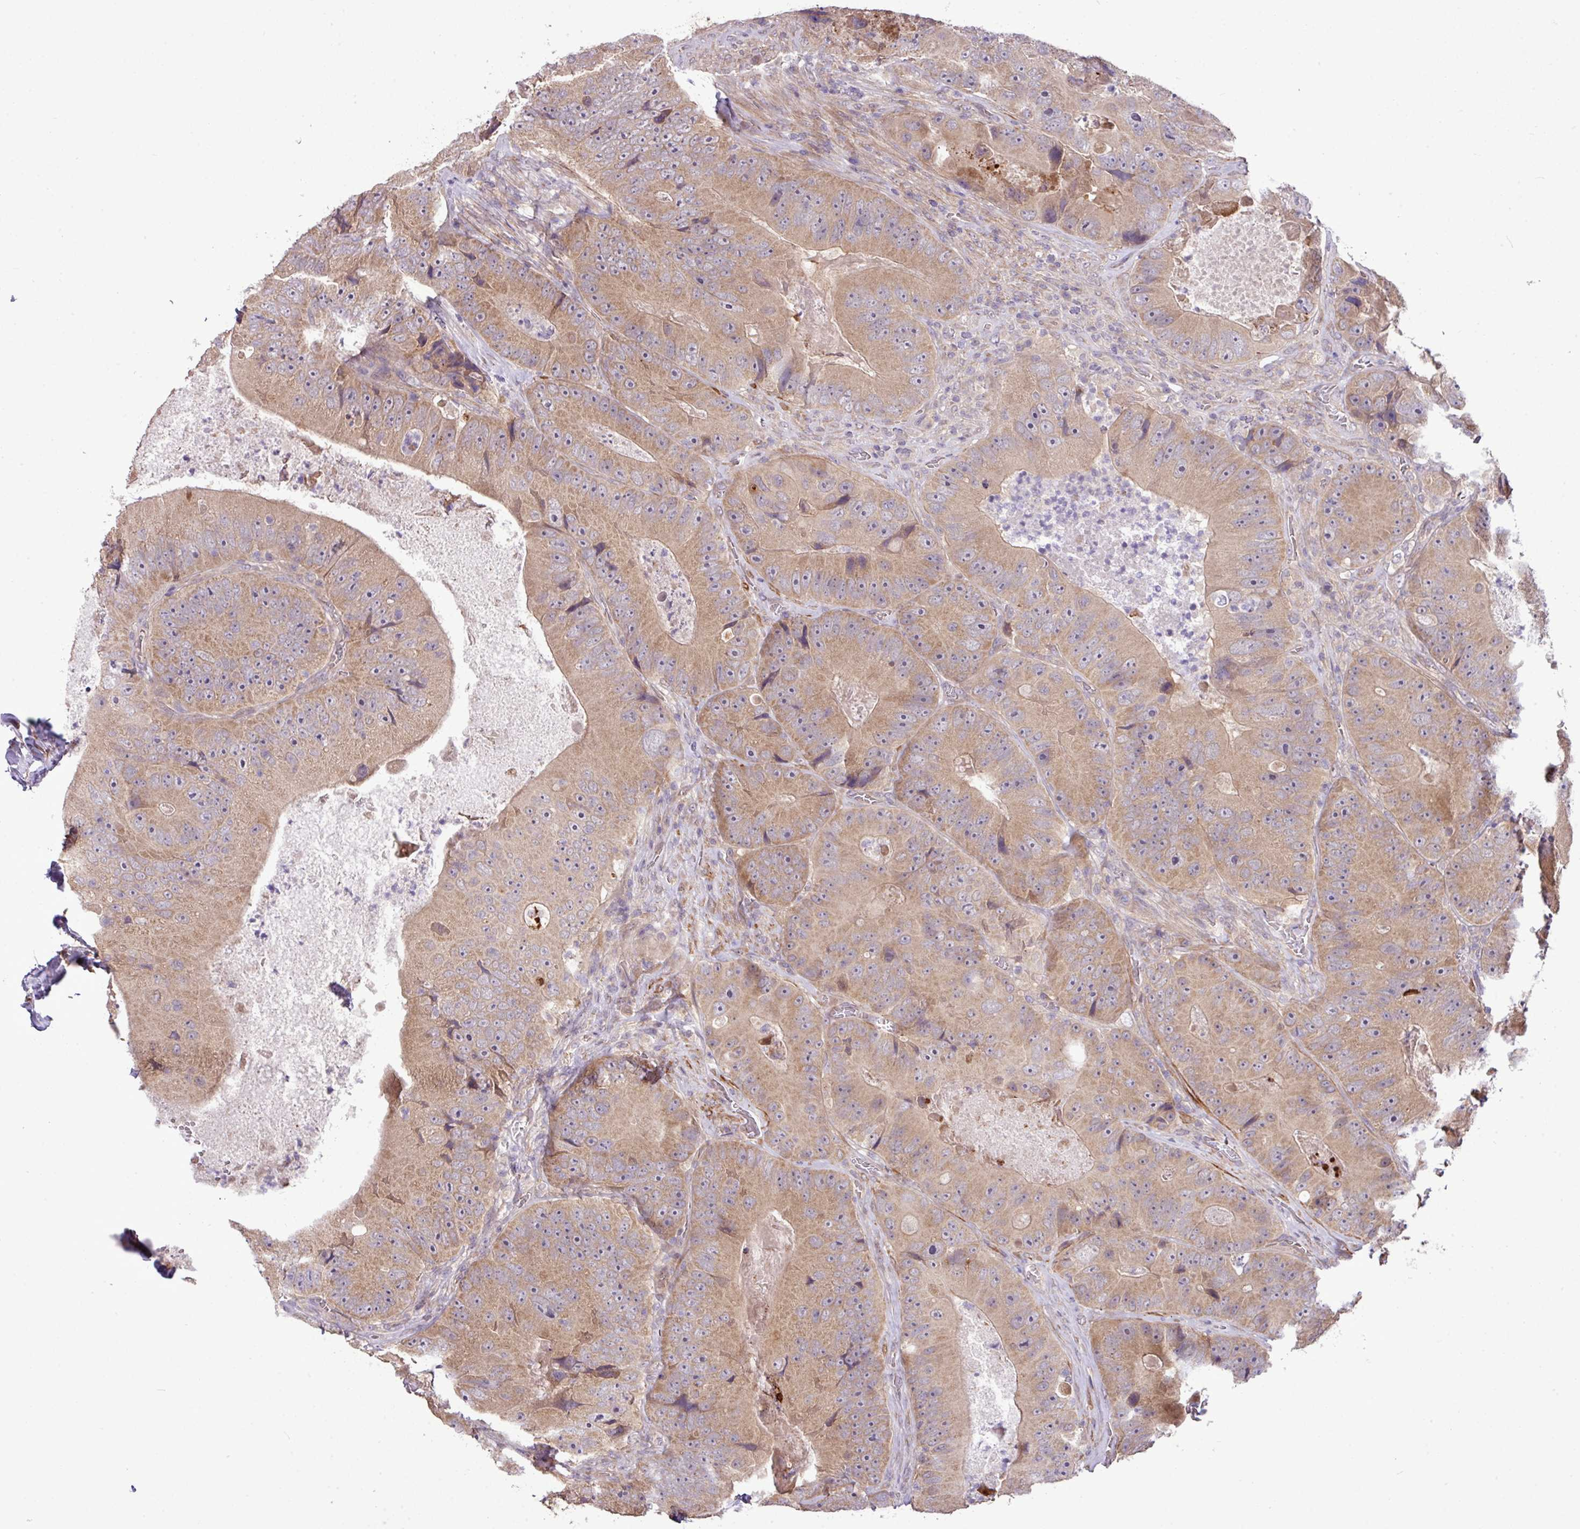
{"staining": {"intensity": "moderate", "quantity": ">75%", "location": "cytoplasmic/membranous"}, "tissue": "colorectal cancer", "cell_type": "Tumor cells", "image_type": "cancer", "snomed": [{"axis": "morphology", "description": "Adenocarcinoma, NOS"}, {"axis": "topography", "description": "Colon"}], "caption": "Immunohistochemistry photomicrograph of neoplastic tissue: colorectal adenocarcinoma stained using immunohistochemistry reveals medium levels of moderate protein expression localized specifically in the cytoplasmic/membranous of tumor cells, appearing as a cytoplasmic/membranous brown color.", "gene": "XIAP", "patient": {"sex": "female", "age": 86}}